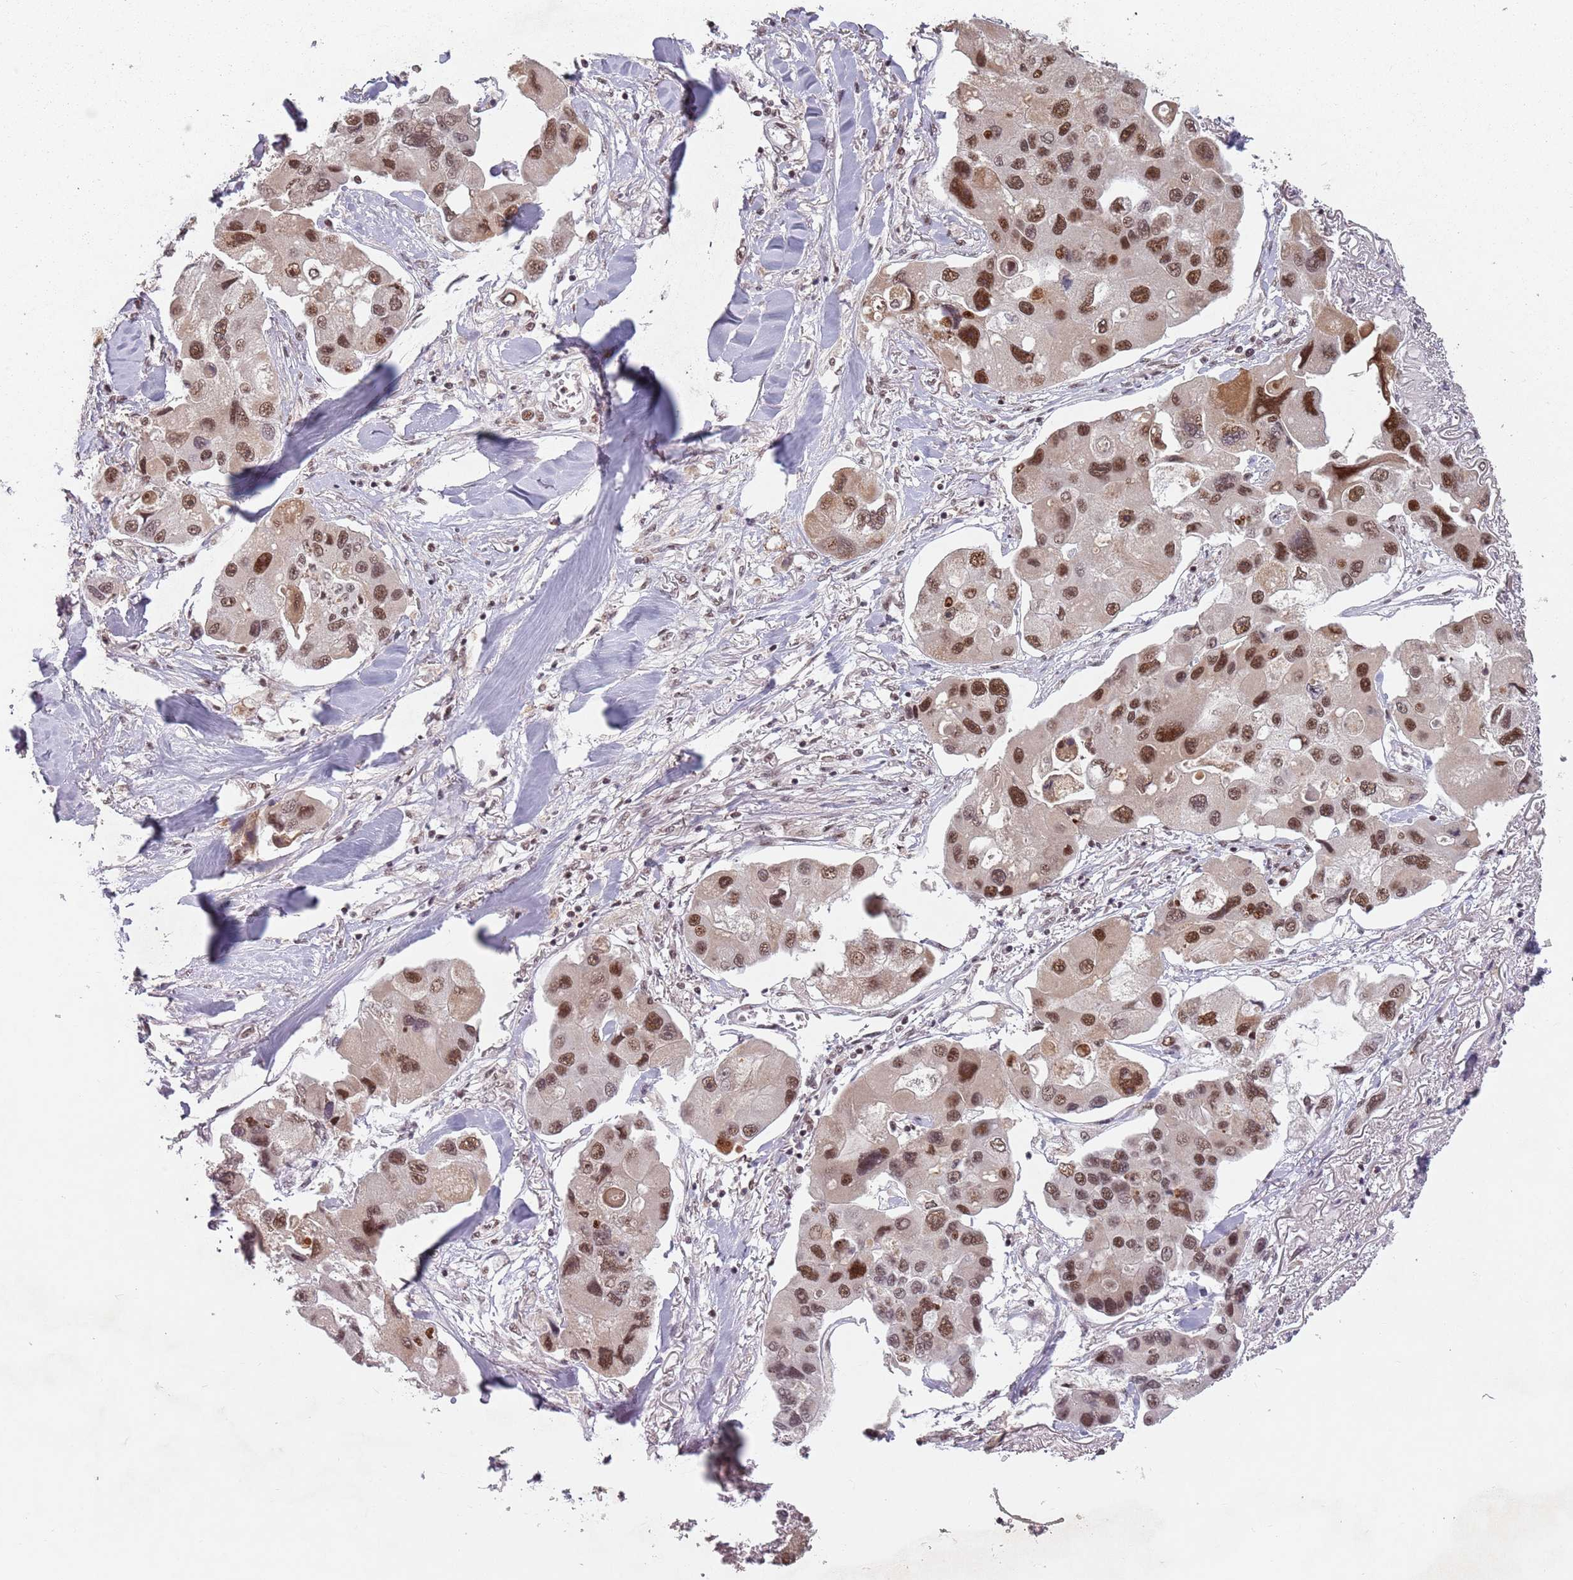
{"staining": {"intensity": "moderate", "quantity": ">75%", "location": "nuclear"}, "tissue": "lung cancer", "cell_type": "Tumor cells", "image_type": "cancer", "snomed": [{"axis": "morphology", "description": "Adenocarcinoma, NOS"}, {"axis": "topography", "description": "Lung"}], "caption": "Immunohistochemical staining of adenocarcinoma (lung) shows moderate nuclear protein expression in approximately >75% of tumor cells.", "gene": "NCBP1", "patient": {"sex": "female", "age": 54}}